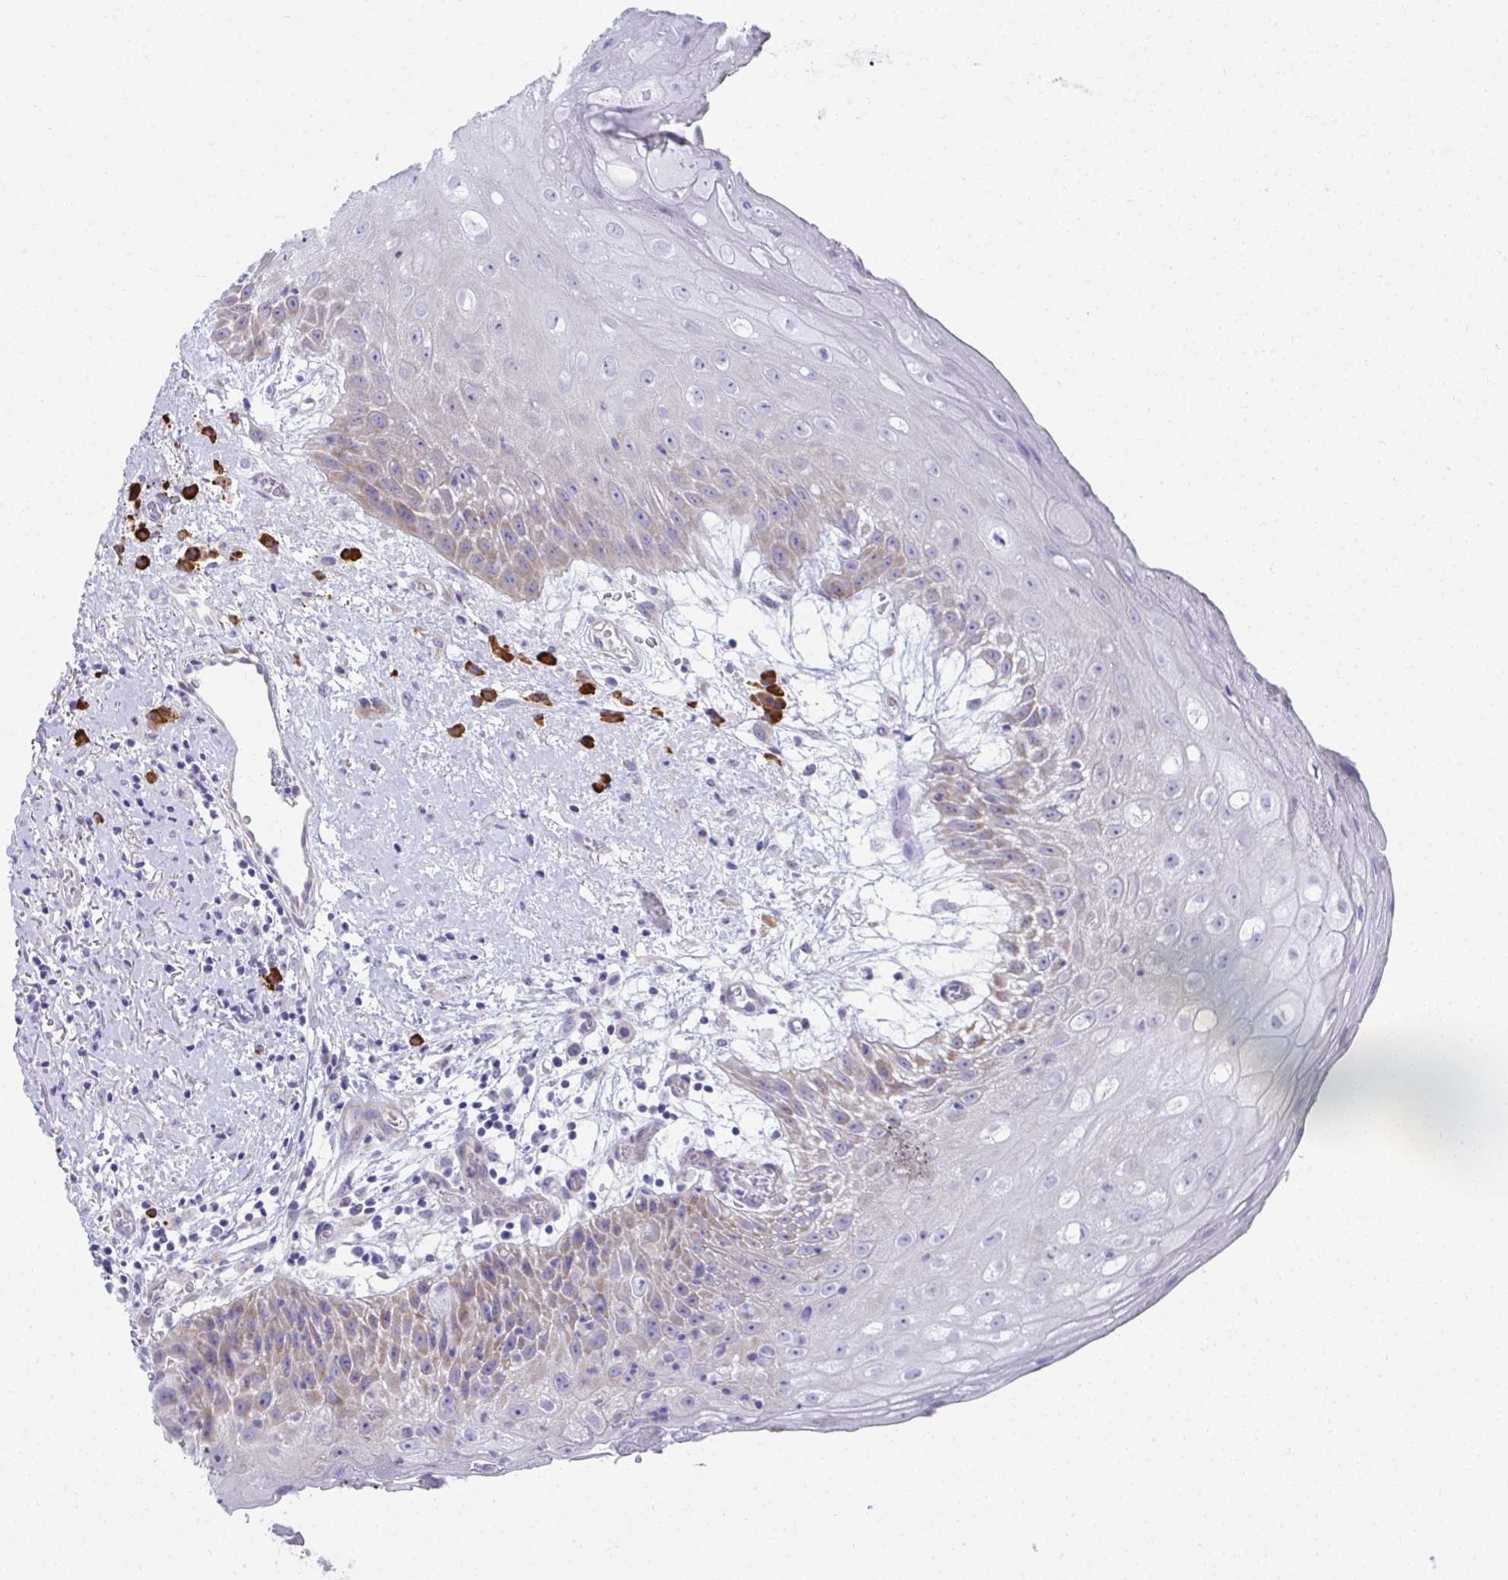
{"staining": {"intensity": "weak", "quantity": "<25%", "location": "cytoplasmic/membranous"}, "tissue": "oral mucosa", "cell_type": "Squamous epithelial cells", "image_type": "normal", "snomed": [{"axis": "morphology", "description": "Normal tissue, NOS"}, {"axis": "morphology", "description": "Squamous cell carcinoma, NOS"}, {"axis": "topography", "description": "Oral tissue"}, {"axis": "topography", "description": "Peripheral nerve tissue"}, {"axis": "topography", "description": "Head-Neck"}], "caption": "Protein analysis of normal oral mucosa demonstrates no significant staining in squamous epithelial cells.", "gene": "PUS7L", "patient": {"sex": "female", "age": 59}}